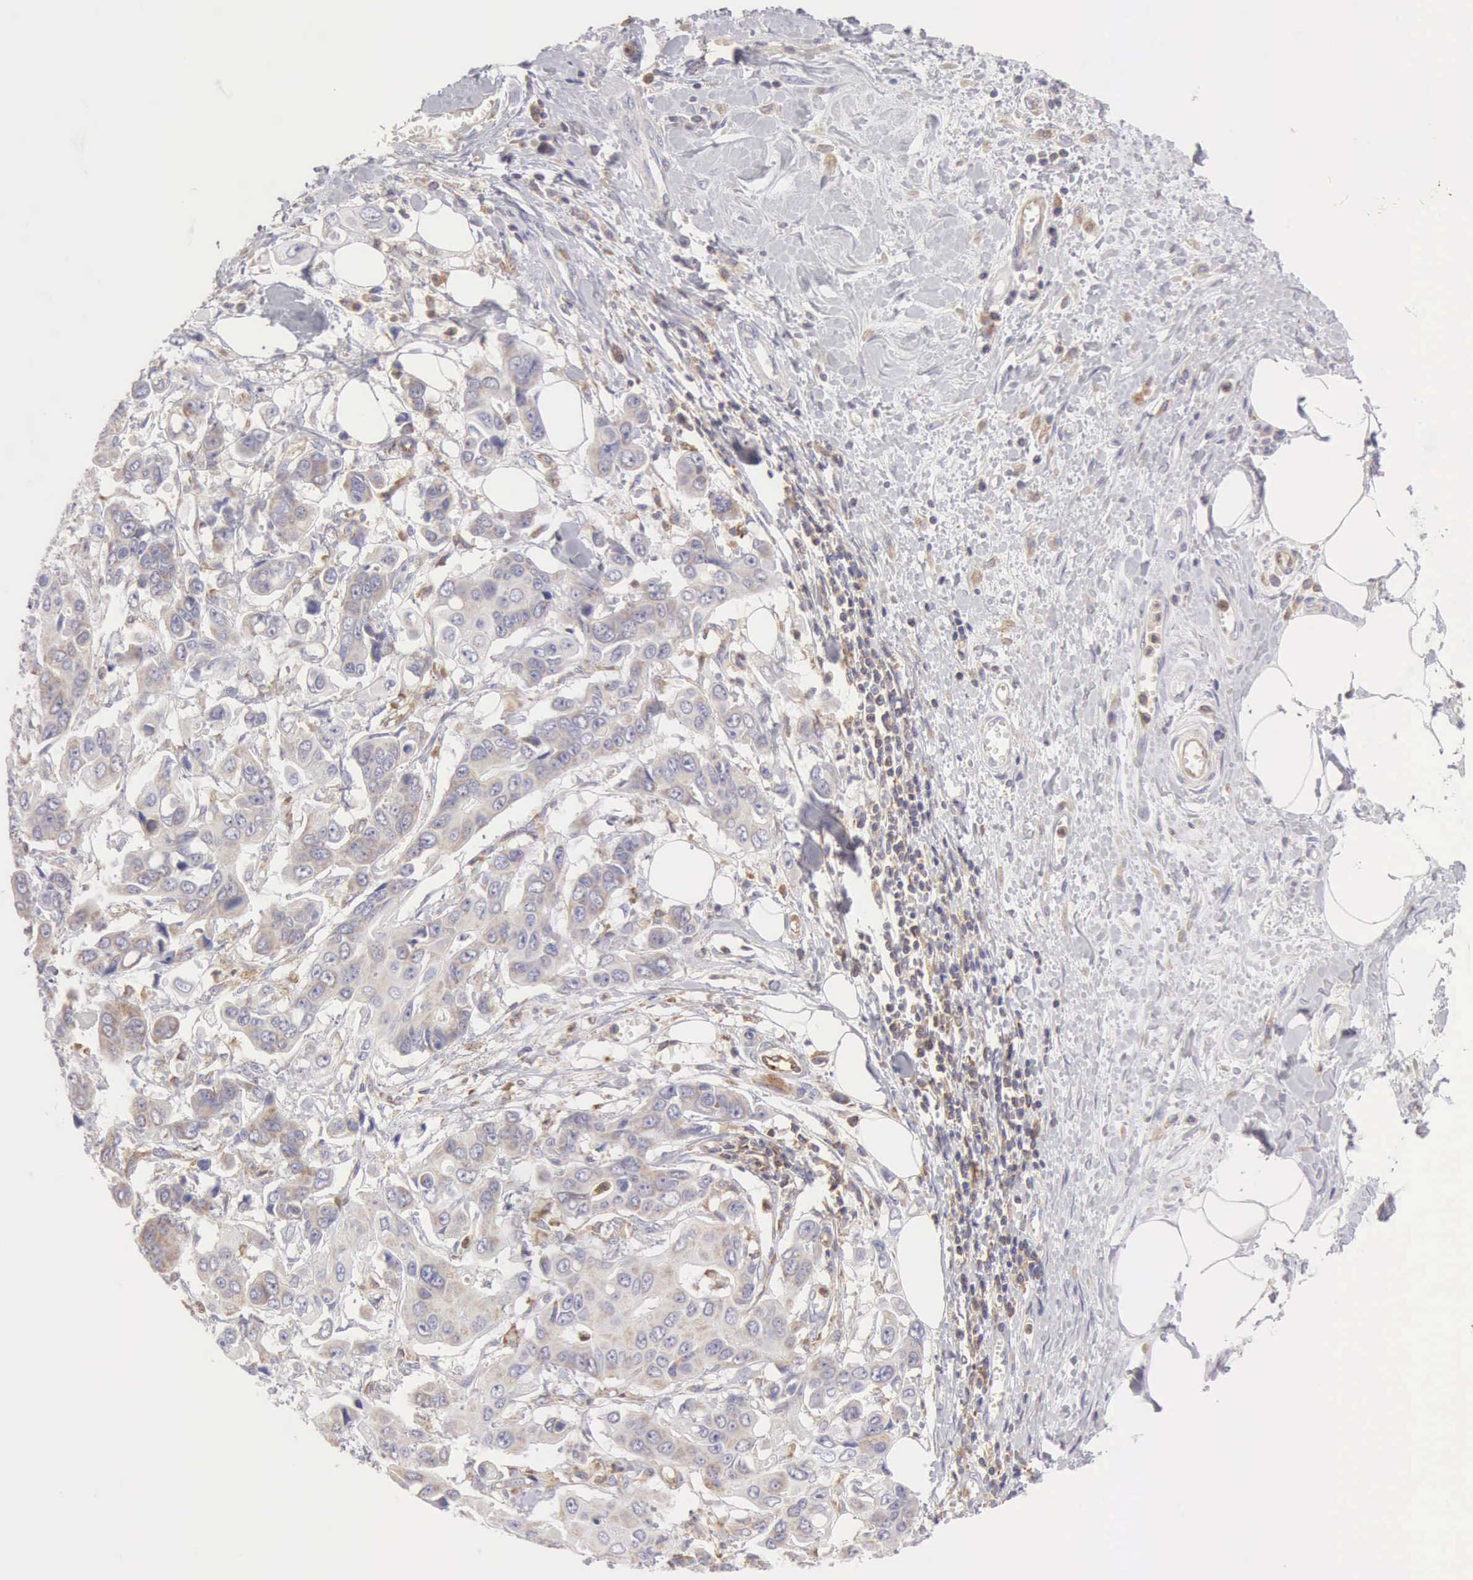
{"staining": {"intensity": "weak", "quantity": "<25%", "location": "cytoplasmic/membranous"}, "tissue": "stomach cancer", "cell_type": "Tumor cells", "image_type": "cancer", "snomed": [{"axis": "morphology", "description": "Adenocarcinoma, NOS"}, {"axis": "topography", "description": "Stomach, upper"}], "caption": "Tumor cells are negative for brown protein staining in stomach adenocarcinoma. (DAB (3,3'-diaminobenzidine) immunohistochemistry (IHC), high magnification).", "gene": "ARHGAP4", "patient": {"sex": "male", "age": 80}}